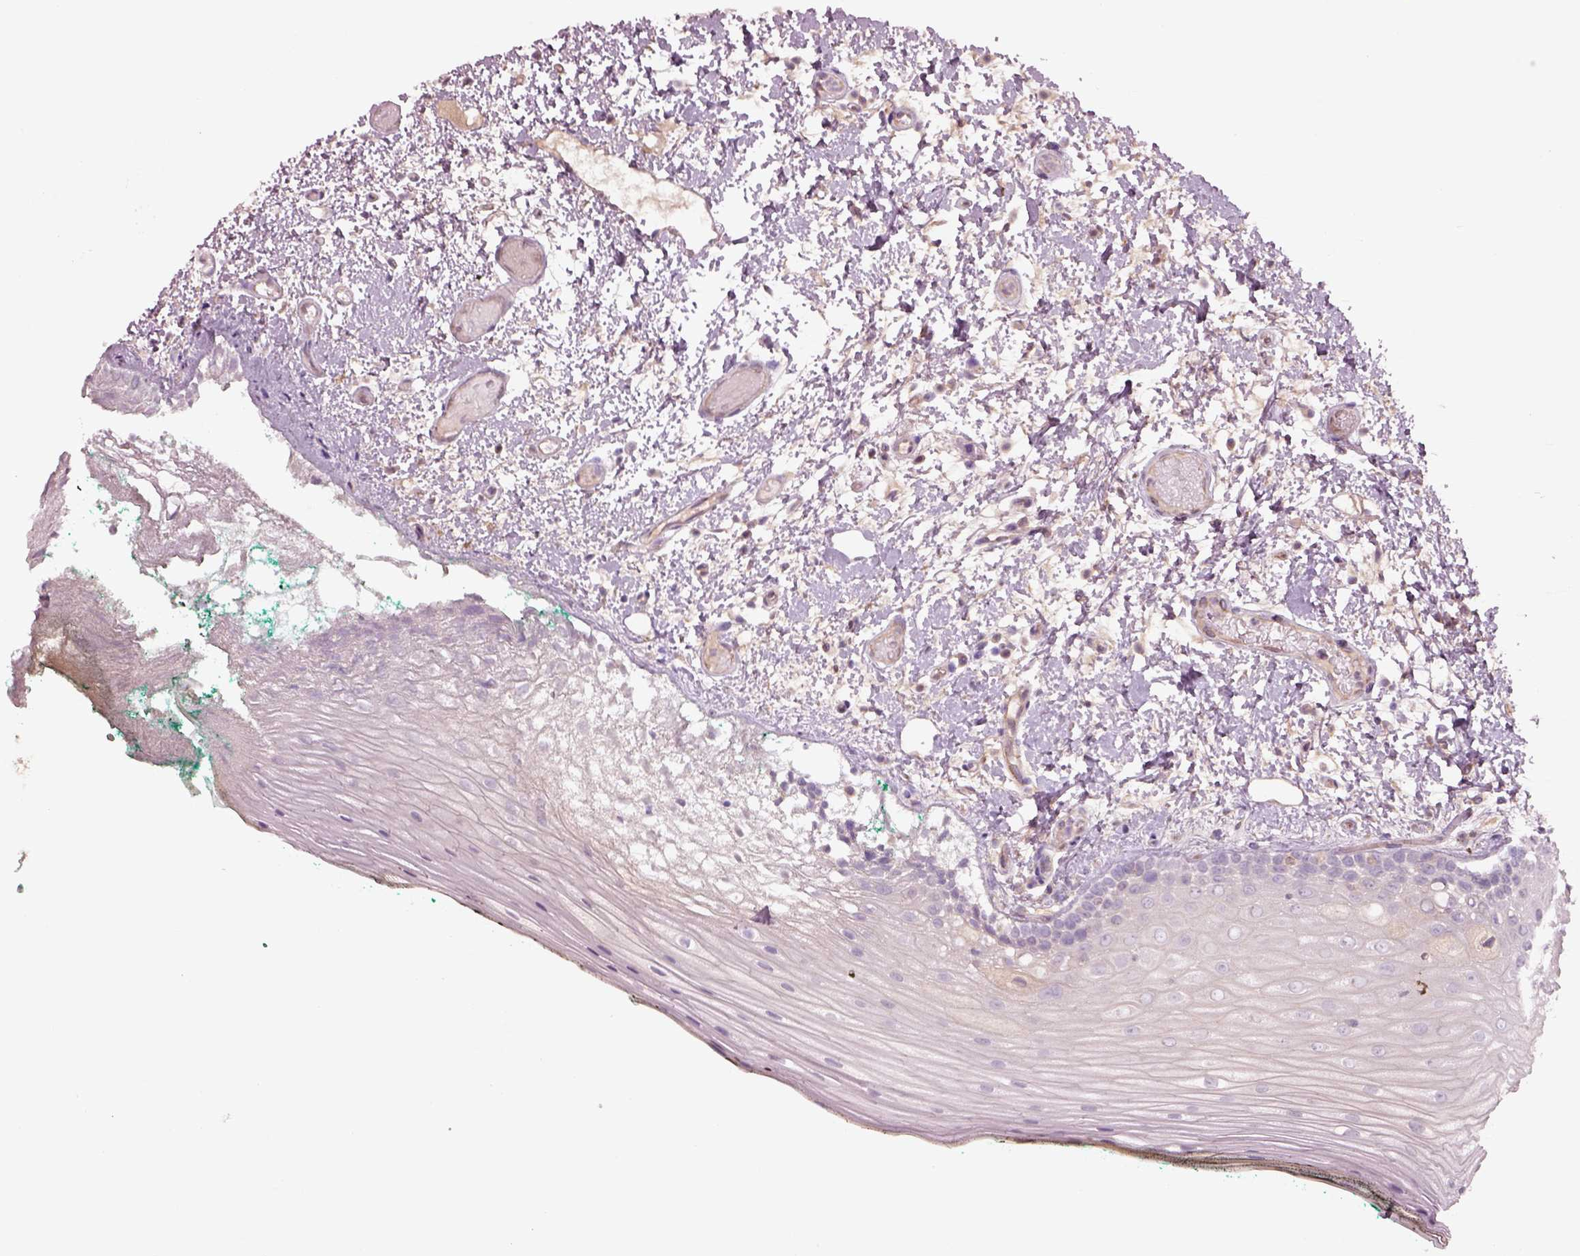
{"staining": {"intensity": "negative", "quantity": "none", "location": "none"}, "tissue": "oral mucosa", "cell_type": "Squamous epithelial cells", "image_type": "normal", "snomed": [{"axis": "morphology", "description": "Normal tissue, NOS"}, {"axis": "topography", "description": "Oral tissue"}], "caption": "A high-resolution image shows immunohistochemistry staining of benign oral mucosa, which shows no significant staining in squamous epithelial cells.", "gene": "DUOXA2", "patient": {"sex": "female", "age": 83}}